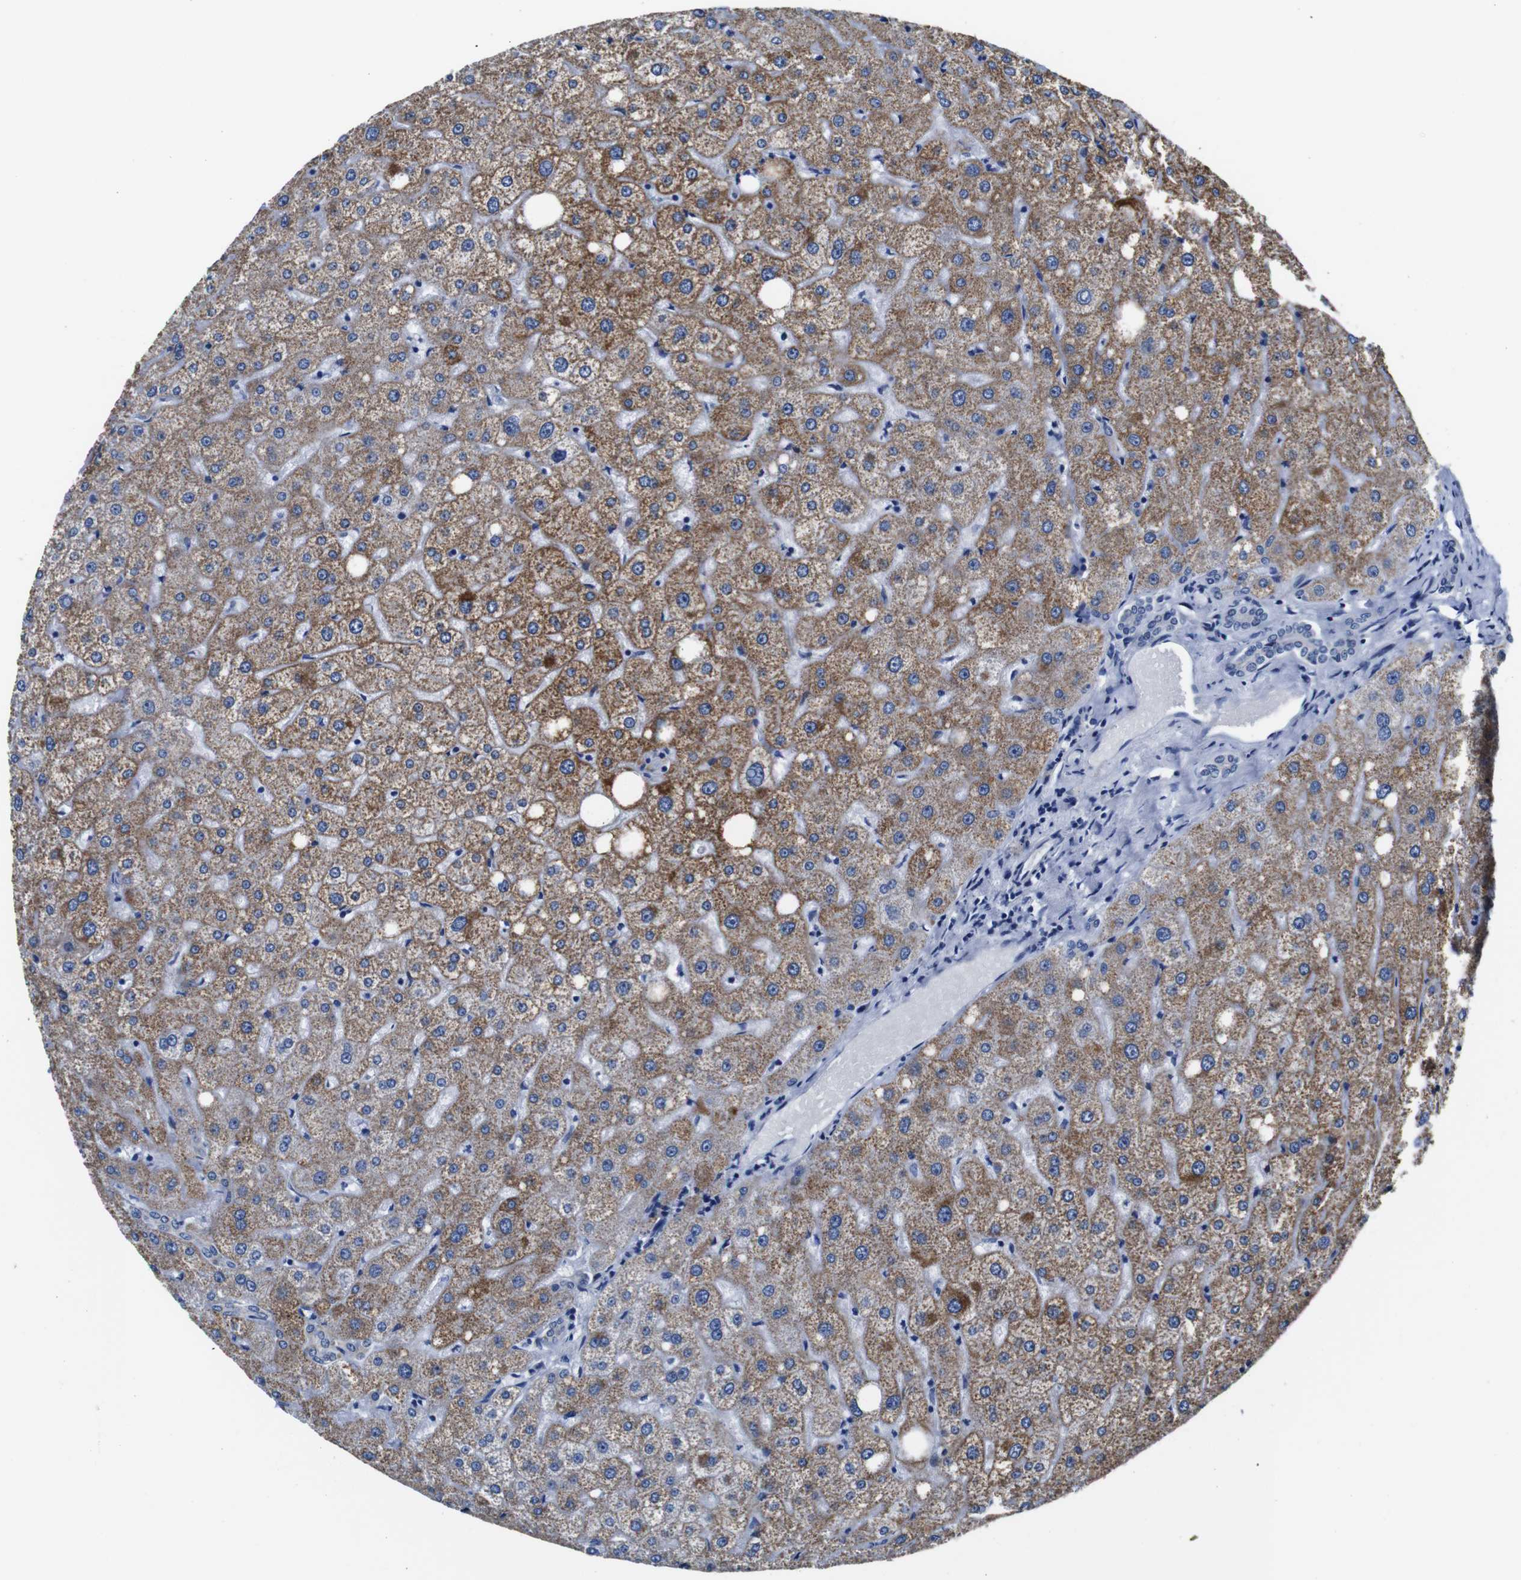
{"staining": {"intensity": "negative", "quantity": "none", "location": "none"}, "tissue": "liver", "cell_type": "Cholangiocytes", "image_type": "normal", "snomed": [{"axis": "morphology", "description": "Normal tissue, NOS"}, {"axis": "topography", "description": "Liver"}], "caption": "This is a histopathology image of IHC staining of normal liver, which shows no expression in cholangiocytes.", "gene": "SNX19", "patient": {"sex": "male", "age": 73}}